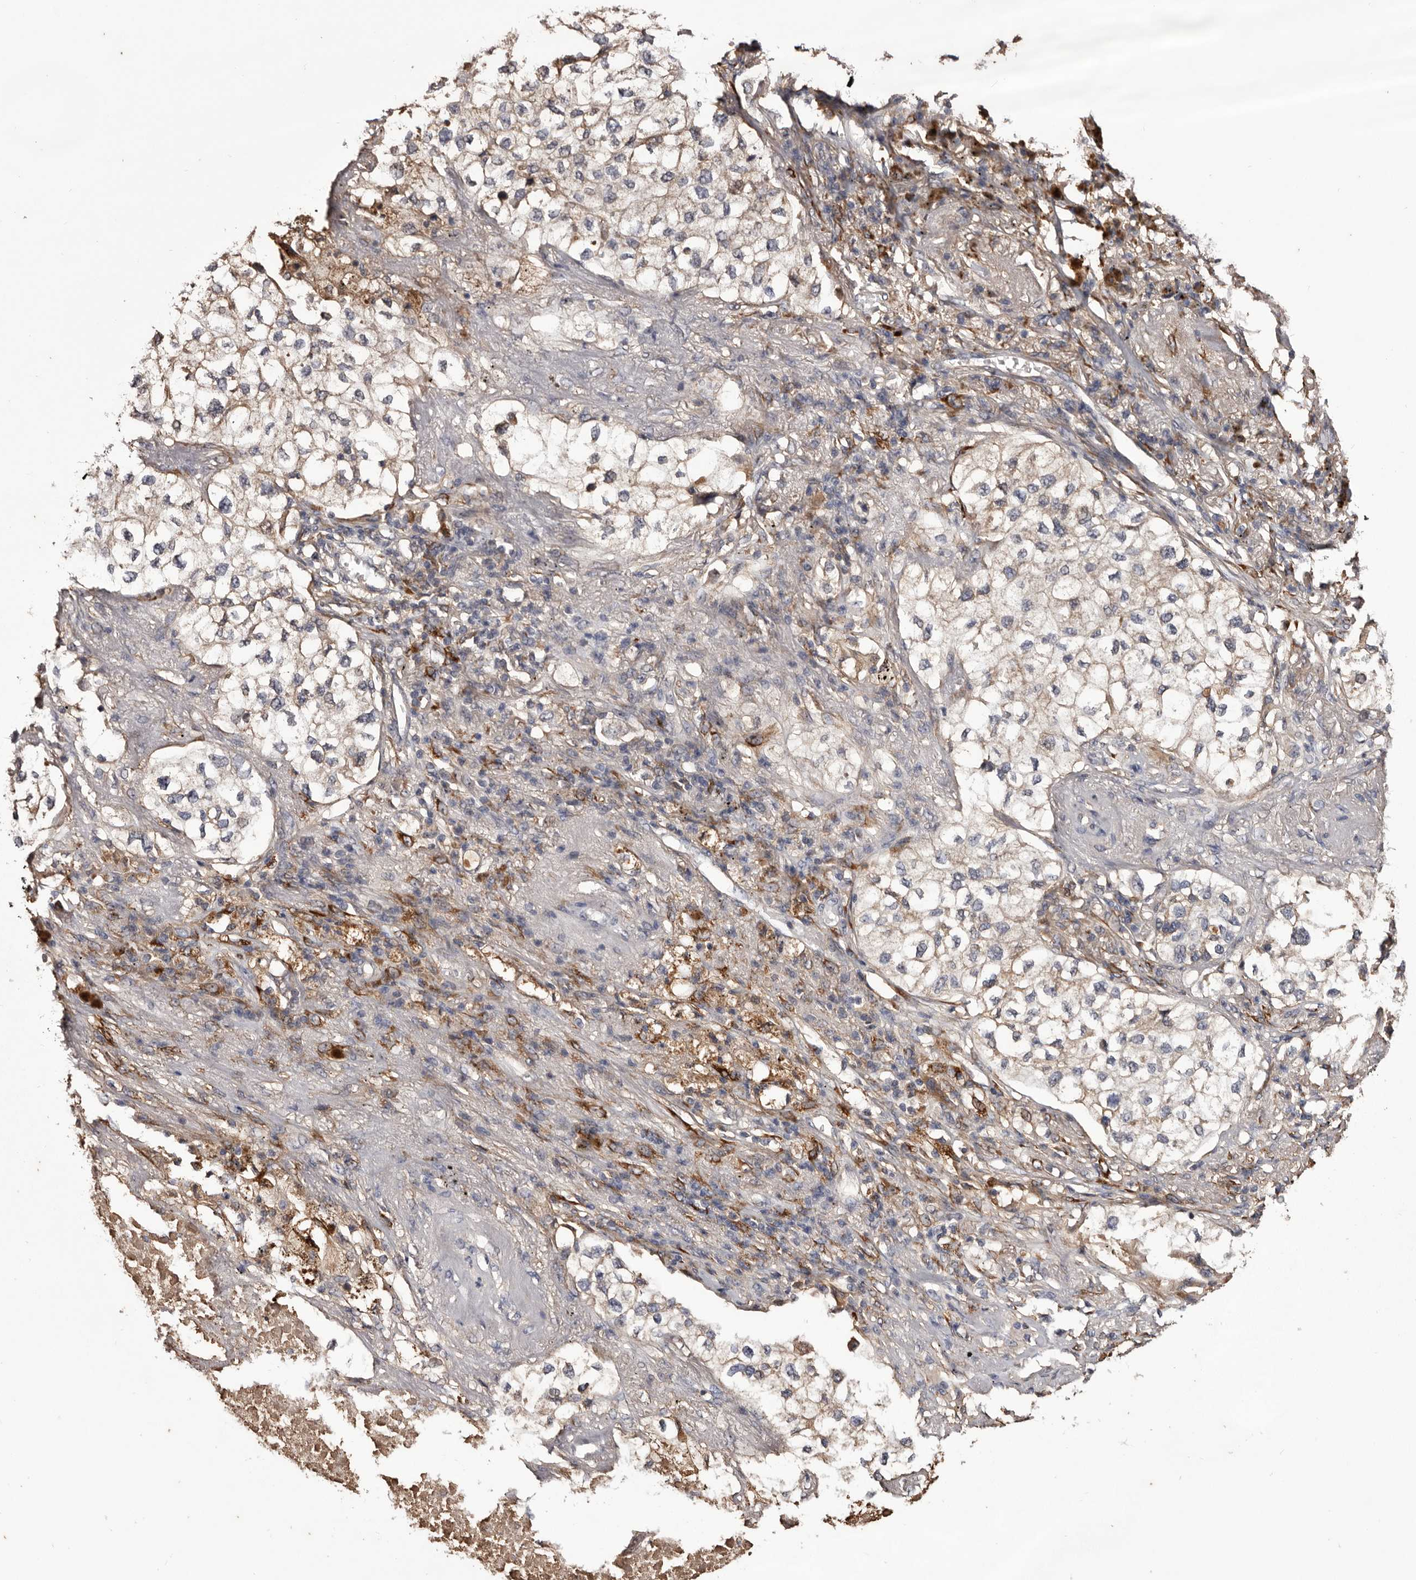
{"staining": {"intensity": "weak", "quantity": ">75%", "location": "cytoplasmic/membranous"}, "tissue": "lung cancer", "cell_type": "Tumor cells", "image_type": "cancer", "snomed": [{"axis": "morphology", "description": "Adenocarcinoma, NOS"}, {"axis": "topography", "description": "Lung"}], "caption": "Human lung cancer (adenocarcinoma) stained for a protein (brown) shows weak cytoplasmic/membranous positive staining in about >75% of tumor cells.", "gene": "CYP1B1", "patient": {"sex": "male", "age": 63}}